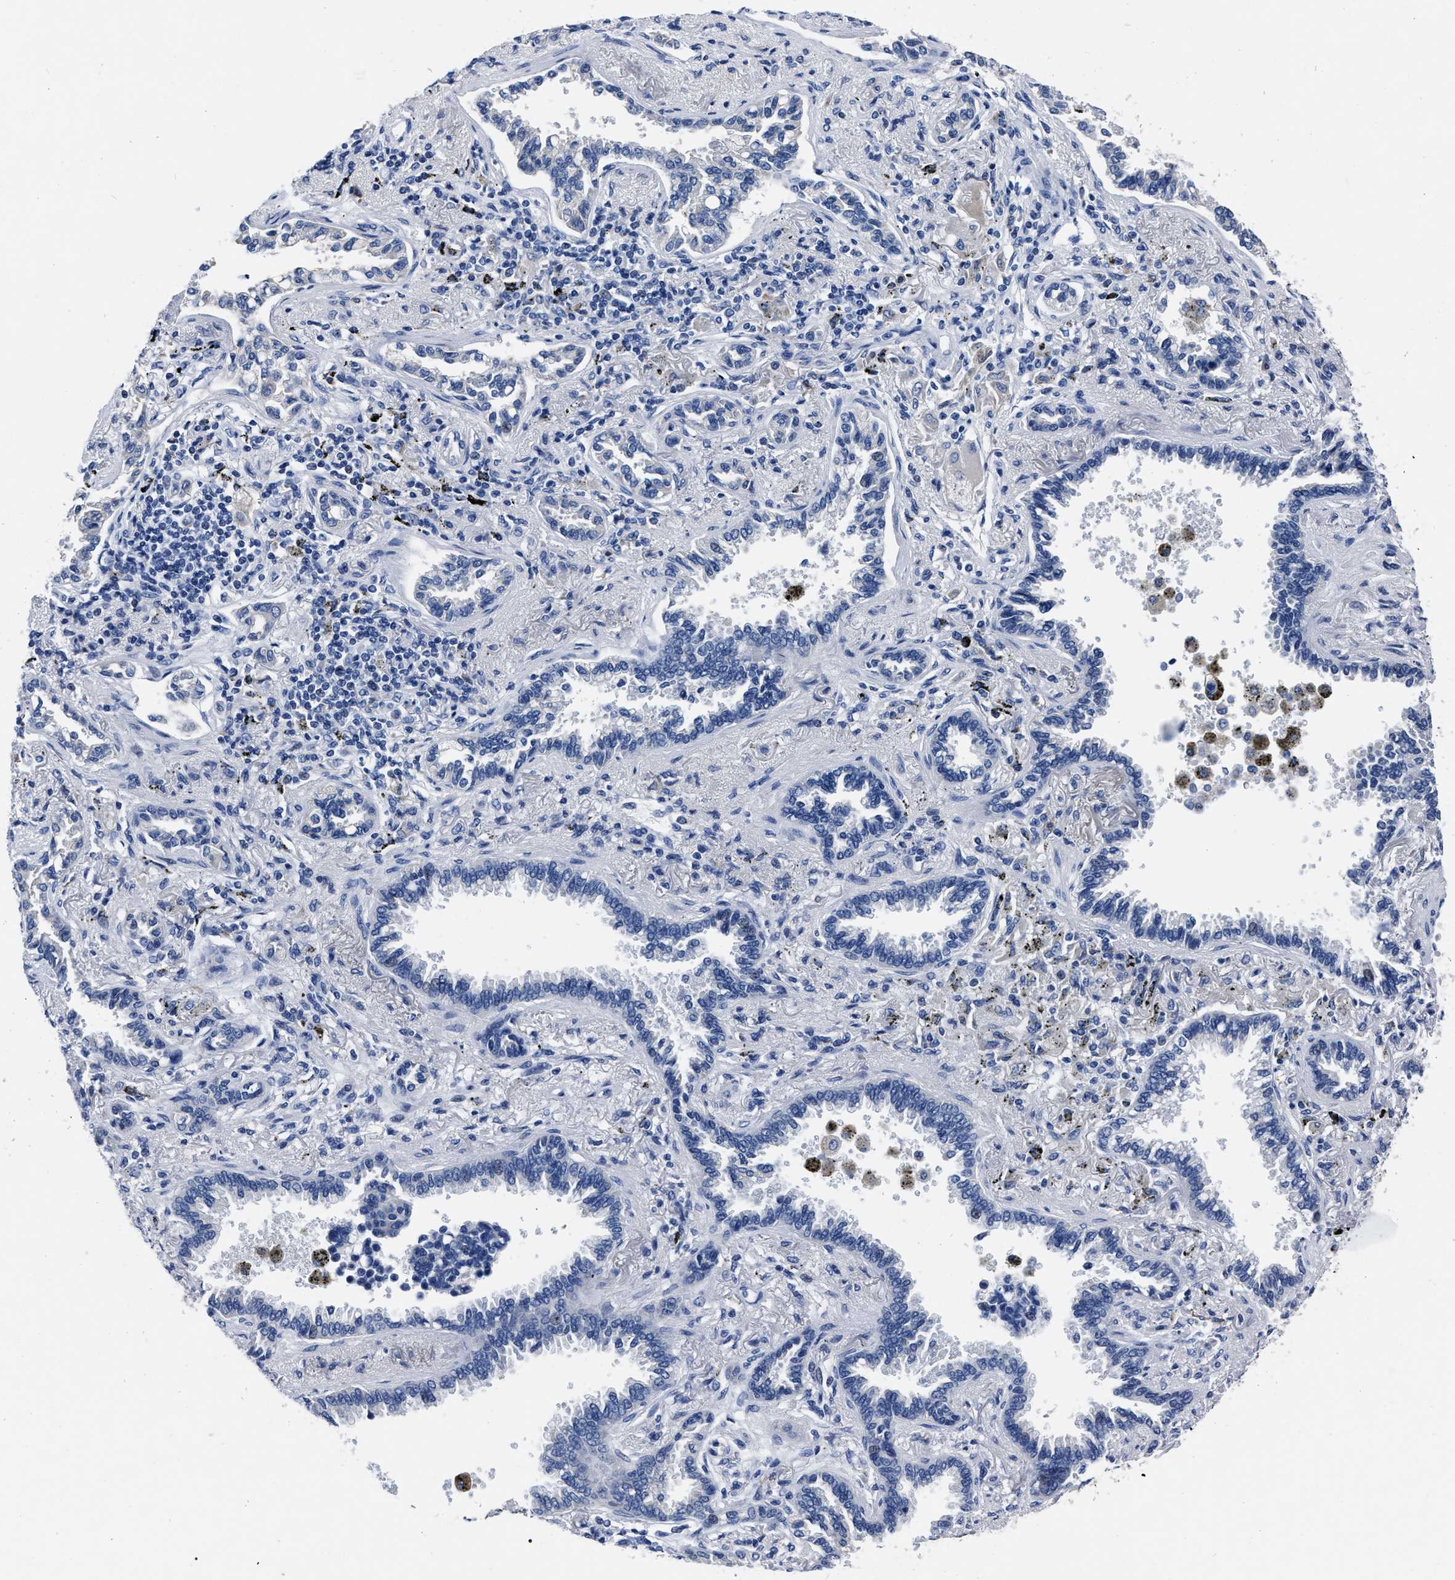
{"staining": {"intensity": "negative", "quantity": "none", "location": "none"}, "tissue": "lung cancer", "cell_type": "Tumor cells", "image_type": "cancer", "snomed": [{"axis": "morphology", "description": "Normal tissue, NOS"}, {"axis": "morphology", "description": "Adenocarcinoma, NOS"}, {"axis": "topography", "description": "Lung"}], "caption": "DAB immunohistochemical staining of human adenocarcinoma (lung) shows no significant positivity in tumor cells.", "gene": "MOV10L1", "patient": {"sex": "male", "age": 59}}